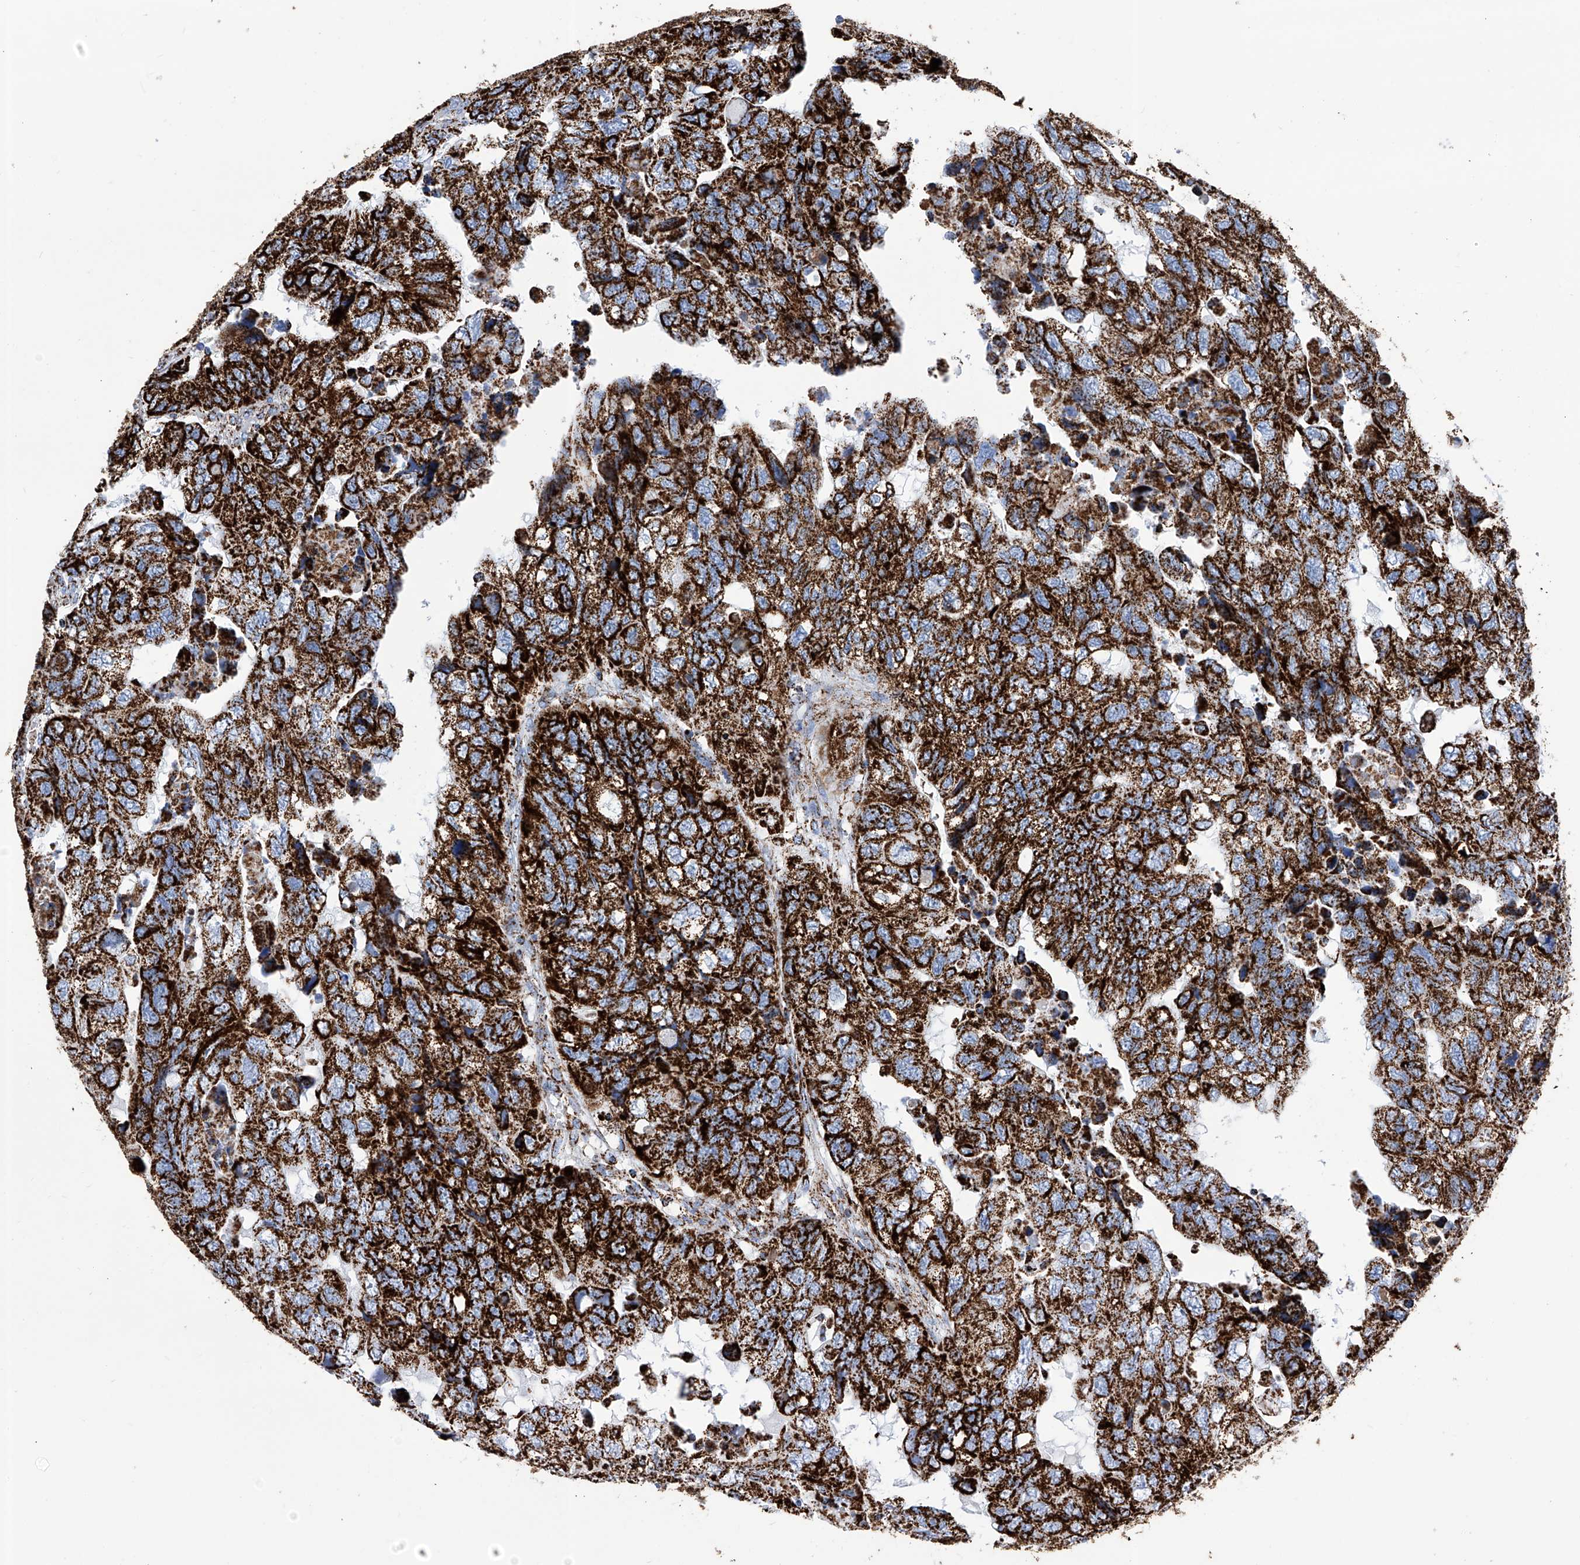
{"staining": {"intensity": "strong", "quantity": ">75%", "location": "cytoplasmic/membranous"}, "tissue": "colorectal cancer", "cell_type": "Tumor cells", "image_type": "cancer", "snomed": [{"axis": "morphology", "description": "Adenocarcinoma, NOS"}, {"axis": "topography", "description": "Rectum"}], "caption": "Immunohistochemical staining of colorectal cancer demonstrates high levels of strong cytoplasmic/membranous staining in about >75% of tumor cells. (brown staining indicates protein expression, while blue staining denotes nuclei).", "gene": "ATP5PF", "patient": {"sex": "male", "age": 63}}